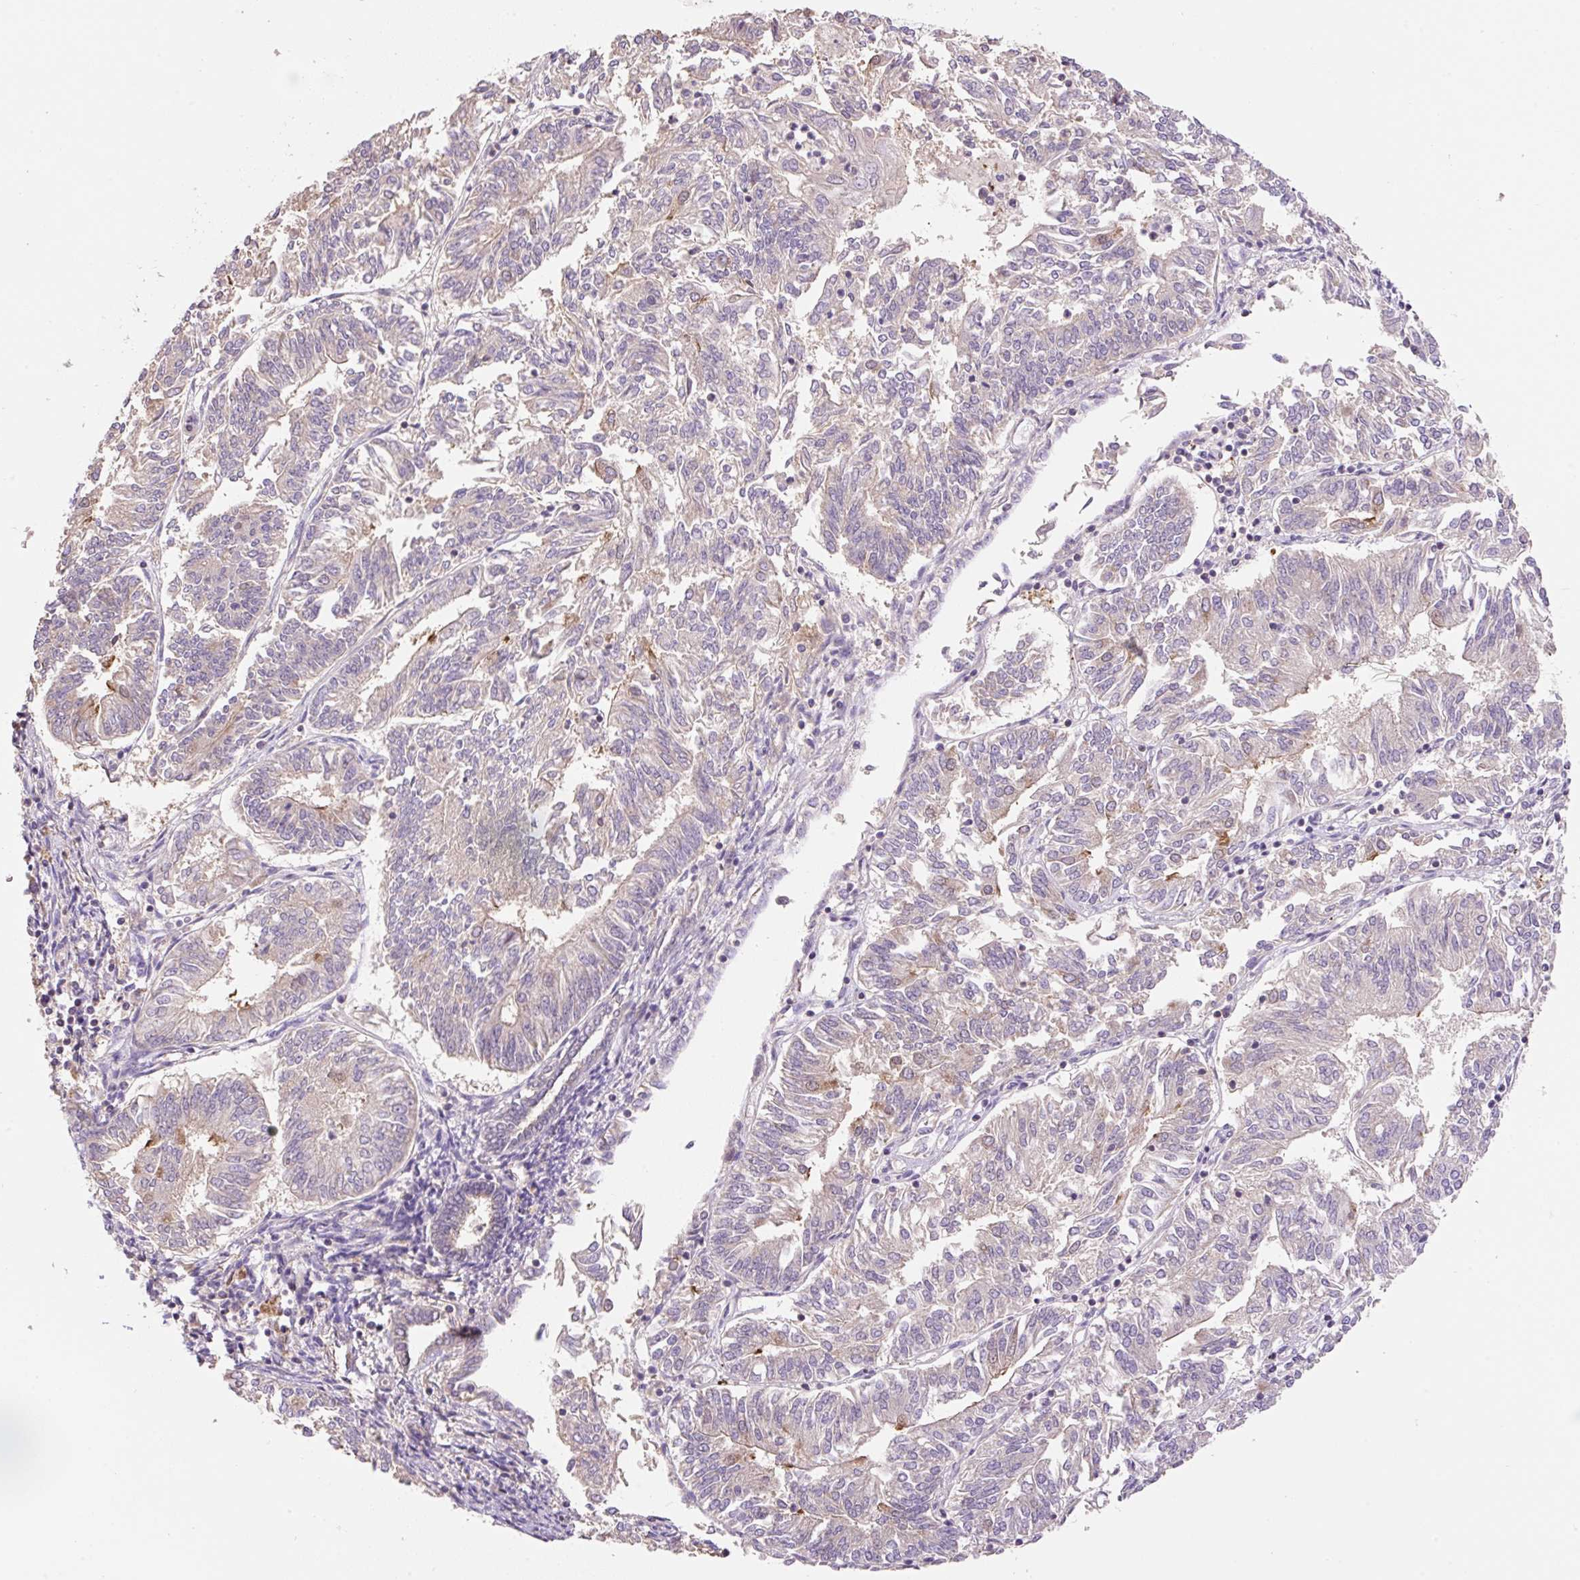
{"staining": {"intensity": "negative", "quantity": "none", "location": "none"}, "tissue": "endometrial cancer", "cell_type": "Tumor cells", "image_type": "cancer", "snomed": [{"axis": "morphology", "description": "Adenocarcinoma, NOS"}, {"axis": "topography", "description": "Endometrium"}], "caption": "IHC of endometrial adenocarcinoma demonstrates no expression in tumor cells. The staining was performed using DAB to visualize the protein expression in brown, while the nuclei were stained in blue with hematoxylin (Magnification: 20x).", "gene": "COX8A", "patient": {"sex": "female", "age": 58}}